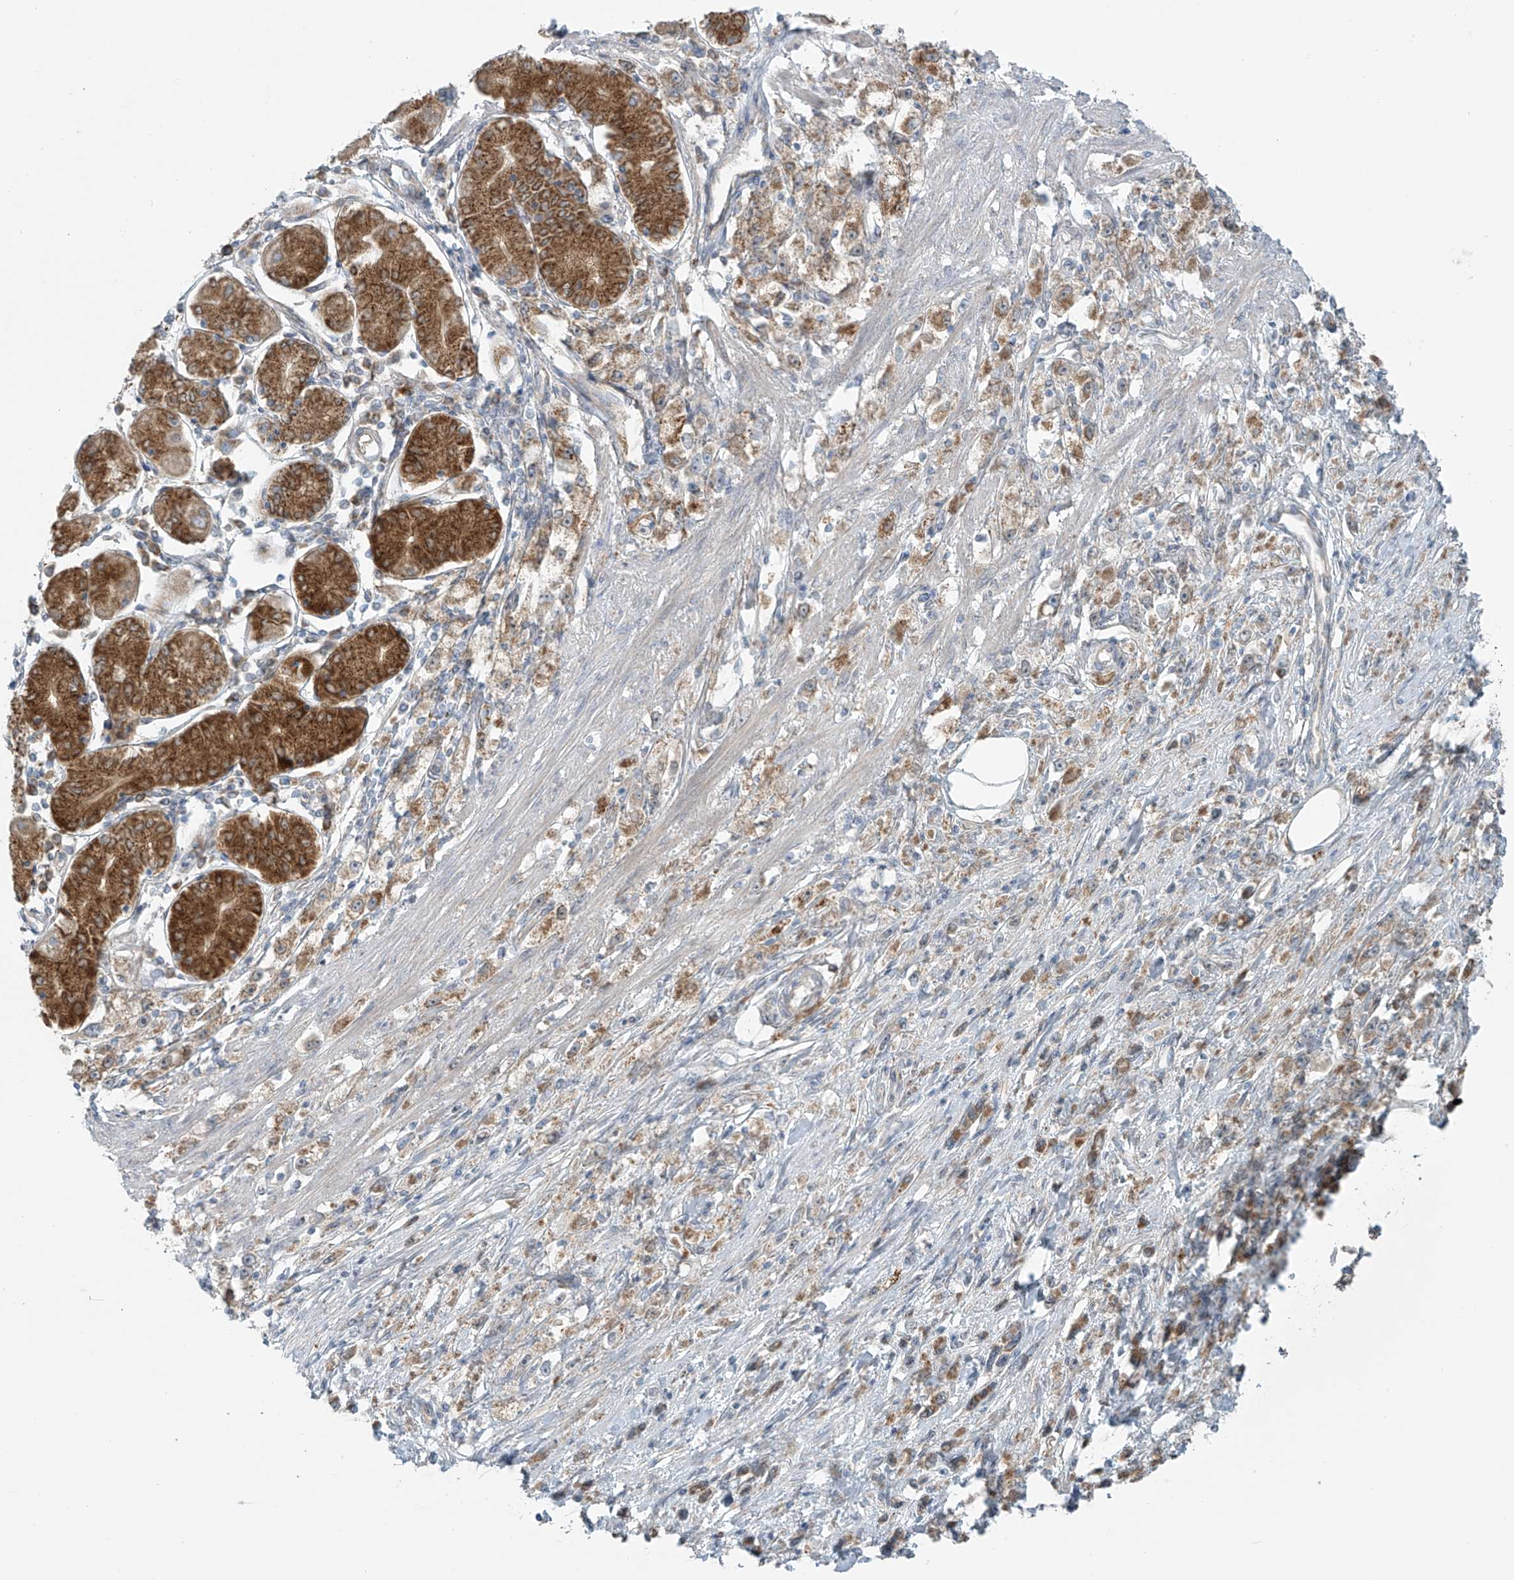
{"staining": {"intensity": "weak", "quantity": "<25%", "location": "cytoplasmic/membranous"}, "tissue": "stomach cancer", "cell_type": "Tumor cells", "image_type": "cancer", "snomed": [{"axis": "morphology", "description": "Adenocarcinoma, NOS"}, {"axis": "topography", "description": "Stomach"}], "caption": "The micrograph reveals no staining of tumor cells in stomach cancer.", "gene": "LZTS3", "patient": {"sex": "female", "age": 59}}